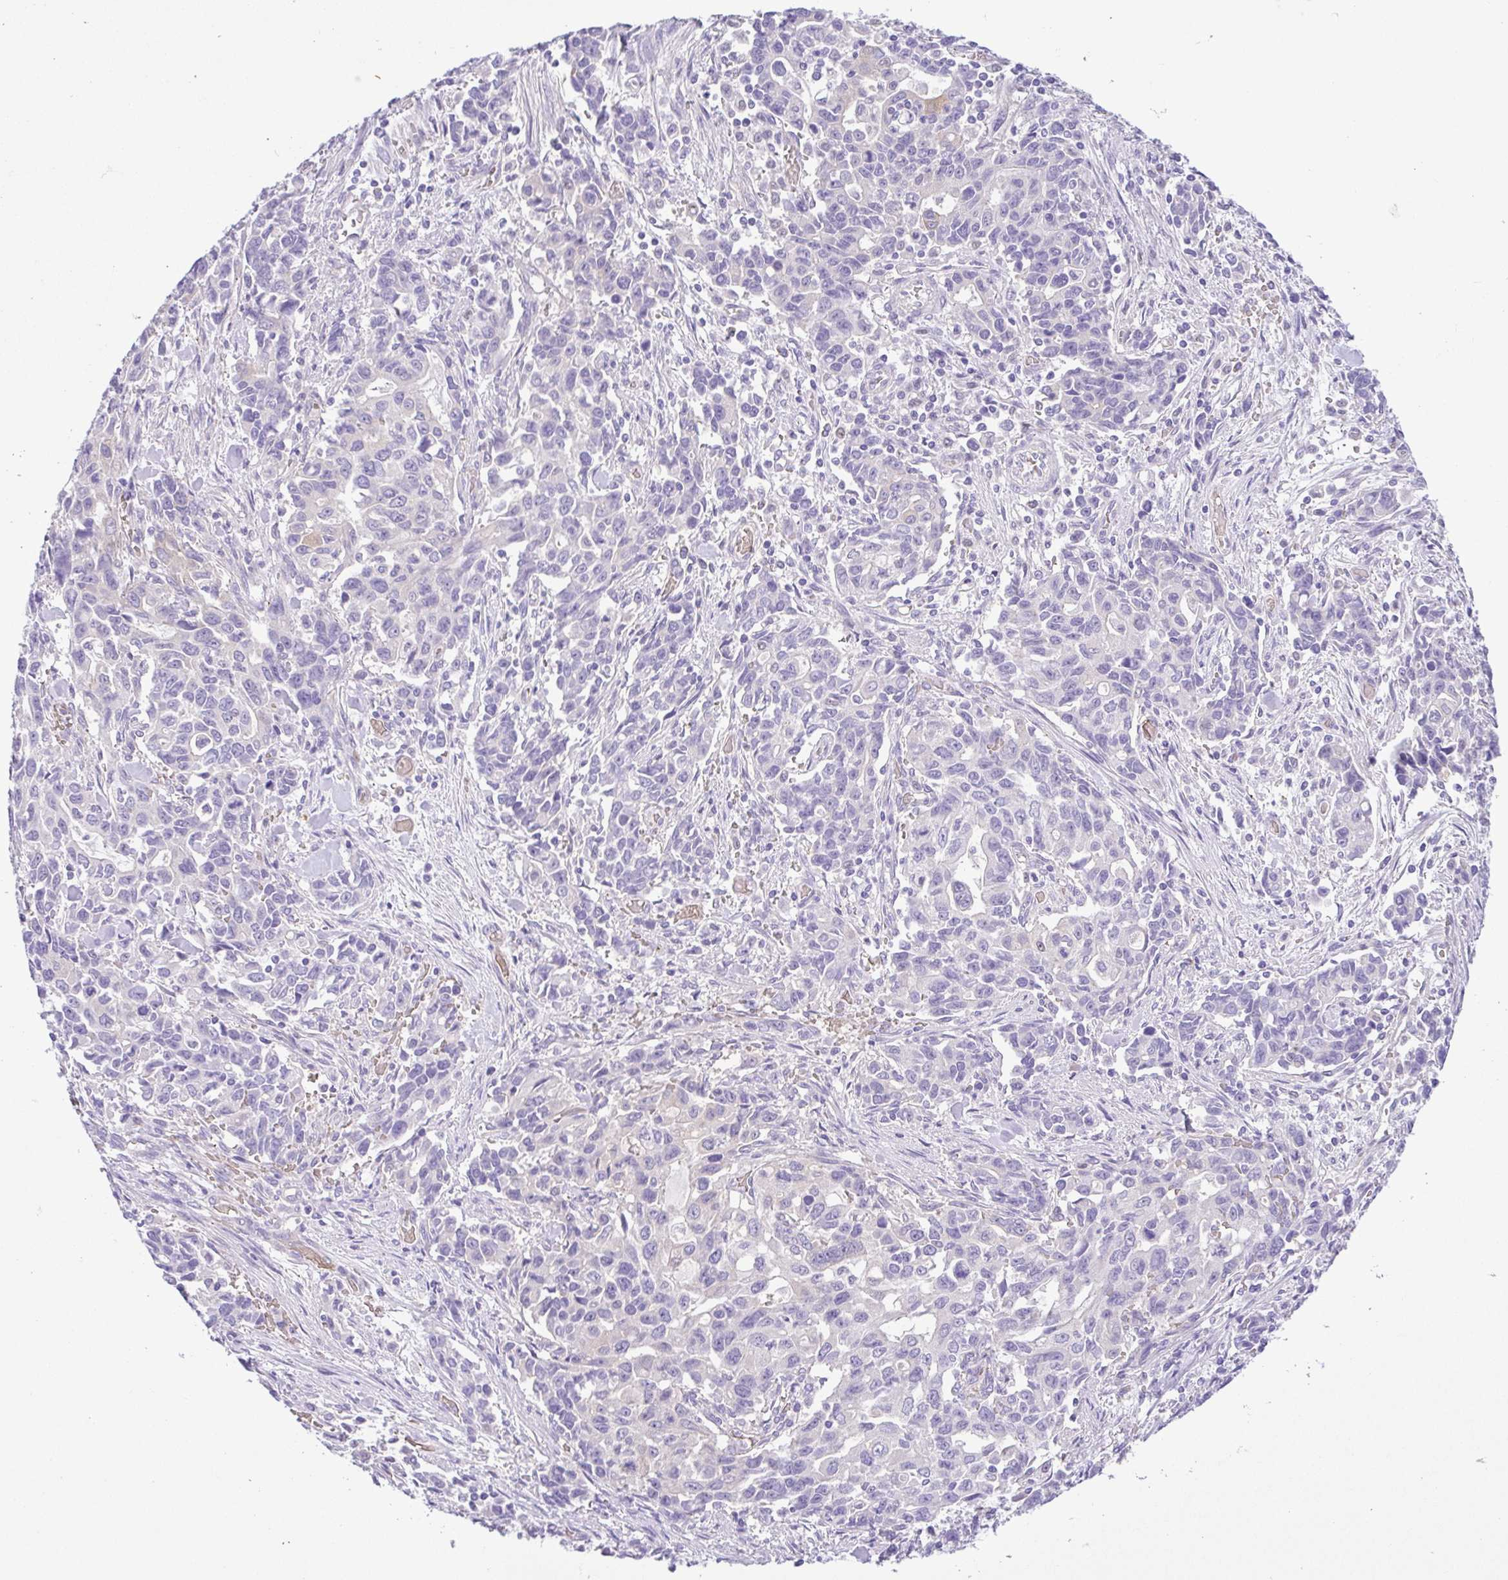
{"staining": {"intensity": "negative", "quantity": "none", "location": "none"}, "tissue": "stomach cancer", "cell_type": "Tumor cells", "image_type": "cancer", "snomed": [{"axis": "morphology", "description": "Adenocarcinoma, NOS"}, {"axis": "topography", "description": "Stomach, upper"}], "caption": "Photomicrograph shows no significant protein expression in tumor cells of stomach cancer. (Immunohistochemistry (ihc), brightfield microscopy, high magnification).", "gene": "EPB42", "patient": {"sex": "male", "age": 85}}